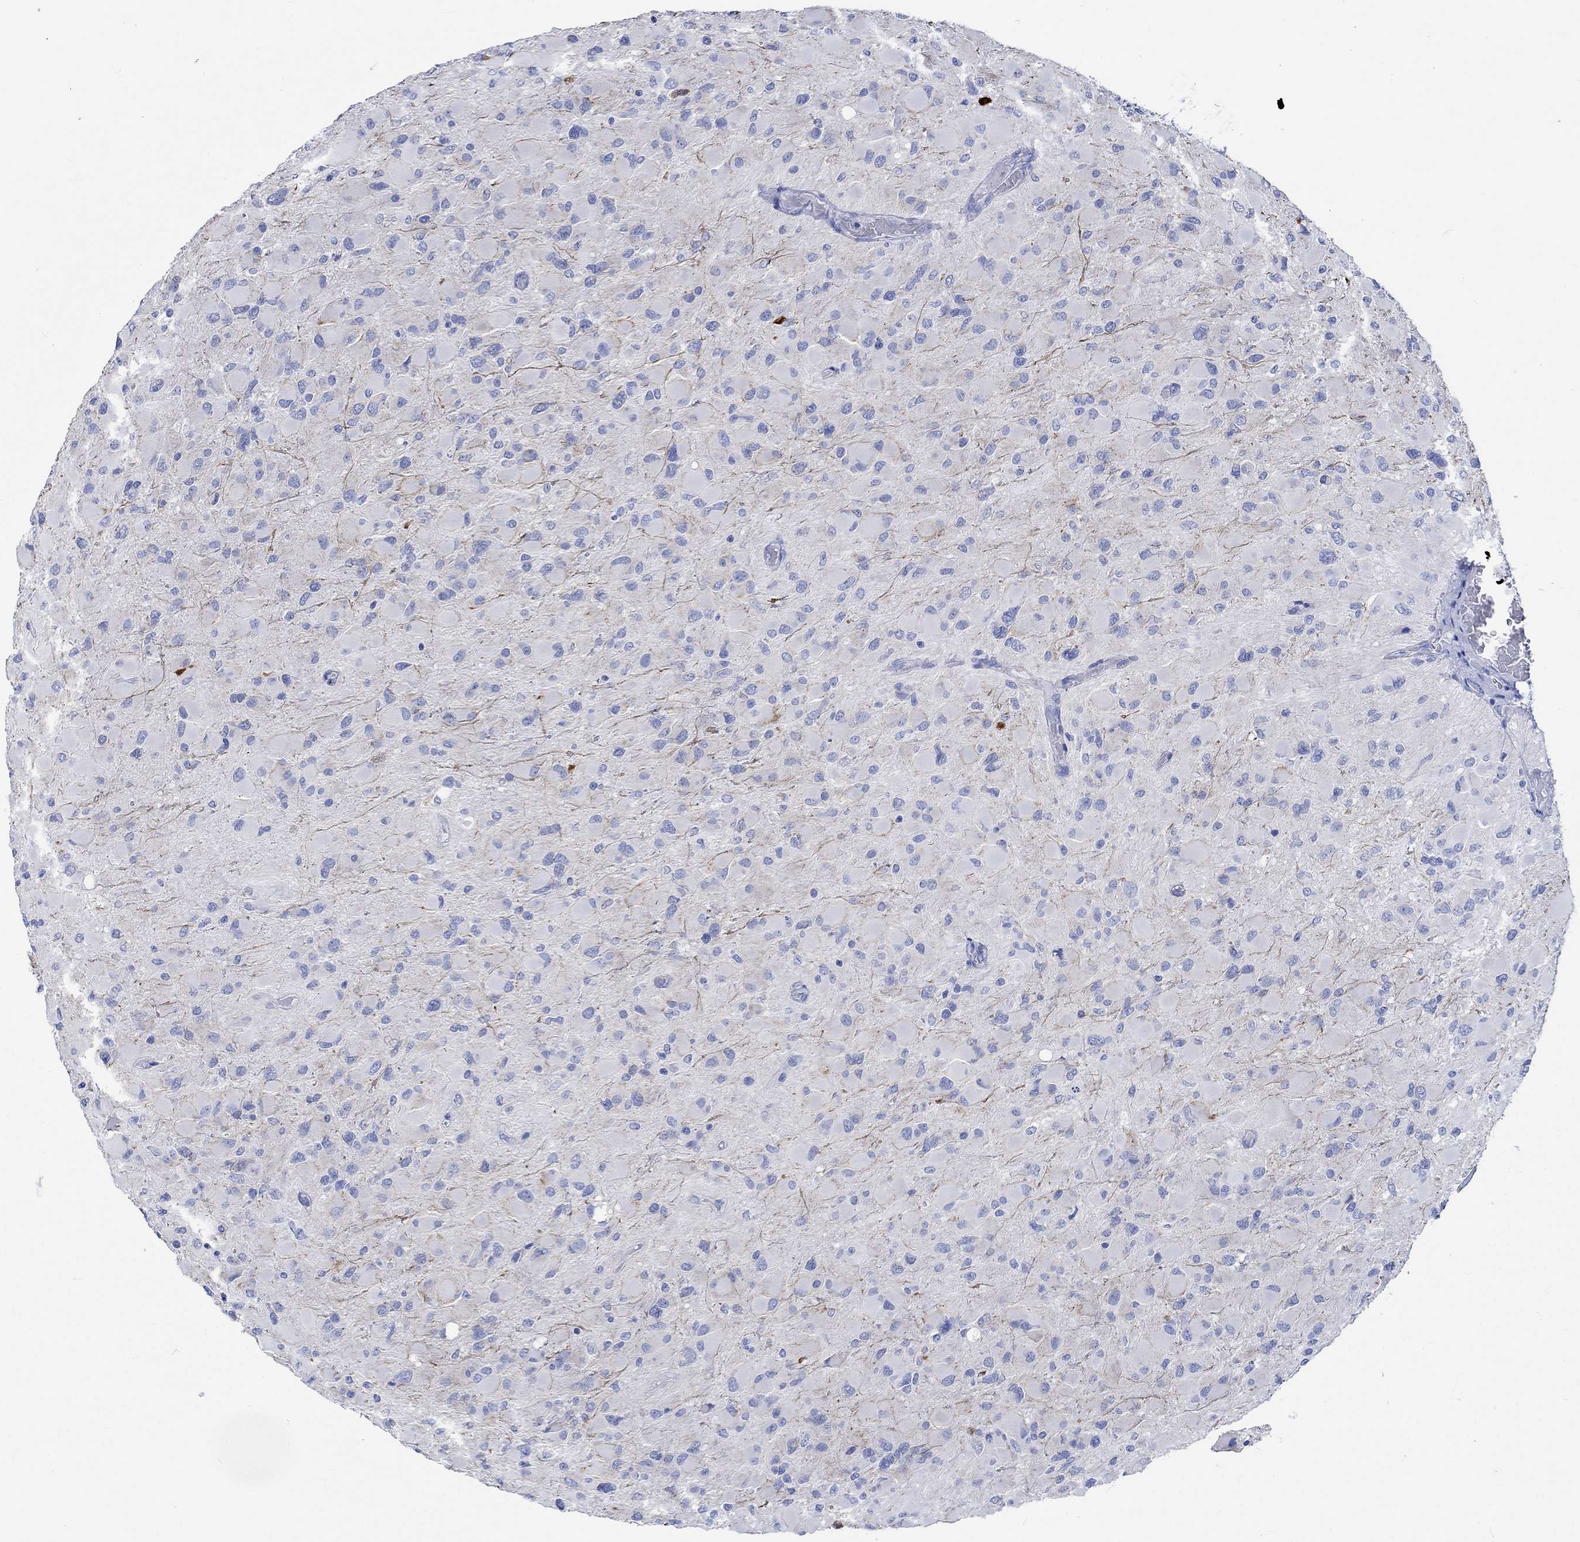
{"staining": {"intensity": "negative", "quantity": "none", "location": "none"}, "tissue": "glioma", "cell_type": "Tumor cells", "image_type": "cancer", "snomed": [{"axis": "morphology", "description": "Glioma, malignant, High grade"}, {"axis": "topography", "description": "Cerebral cortex"}], "caption": "Glioma stained for a protein using IHC shows no expression tumor cells.", "gene": "CPLX2", "patient": {"sex": "female", "age": 36}}